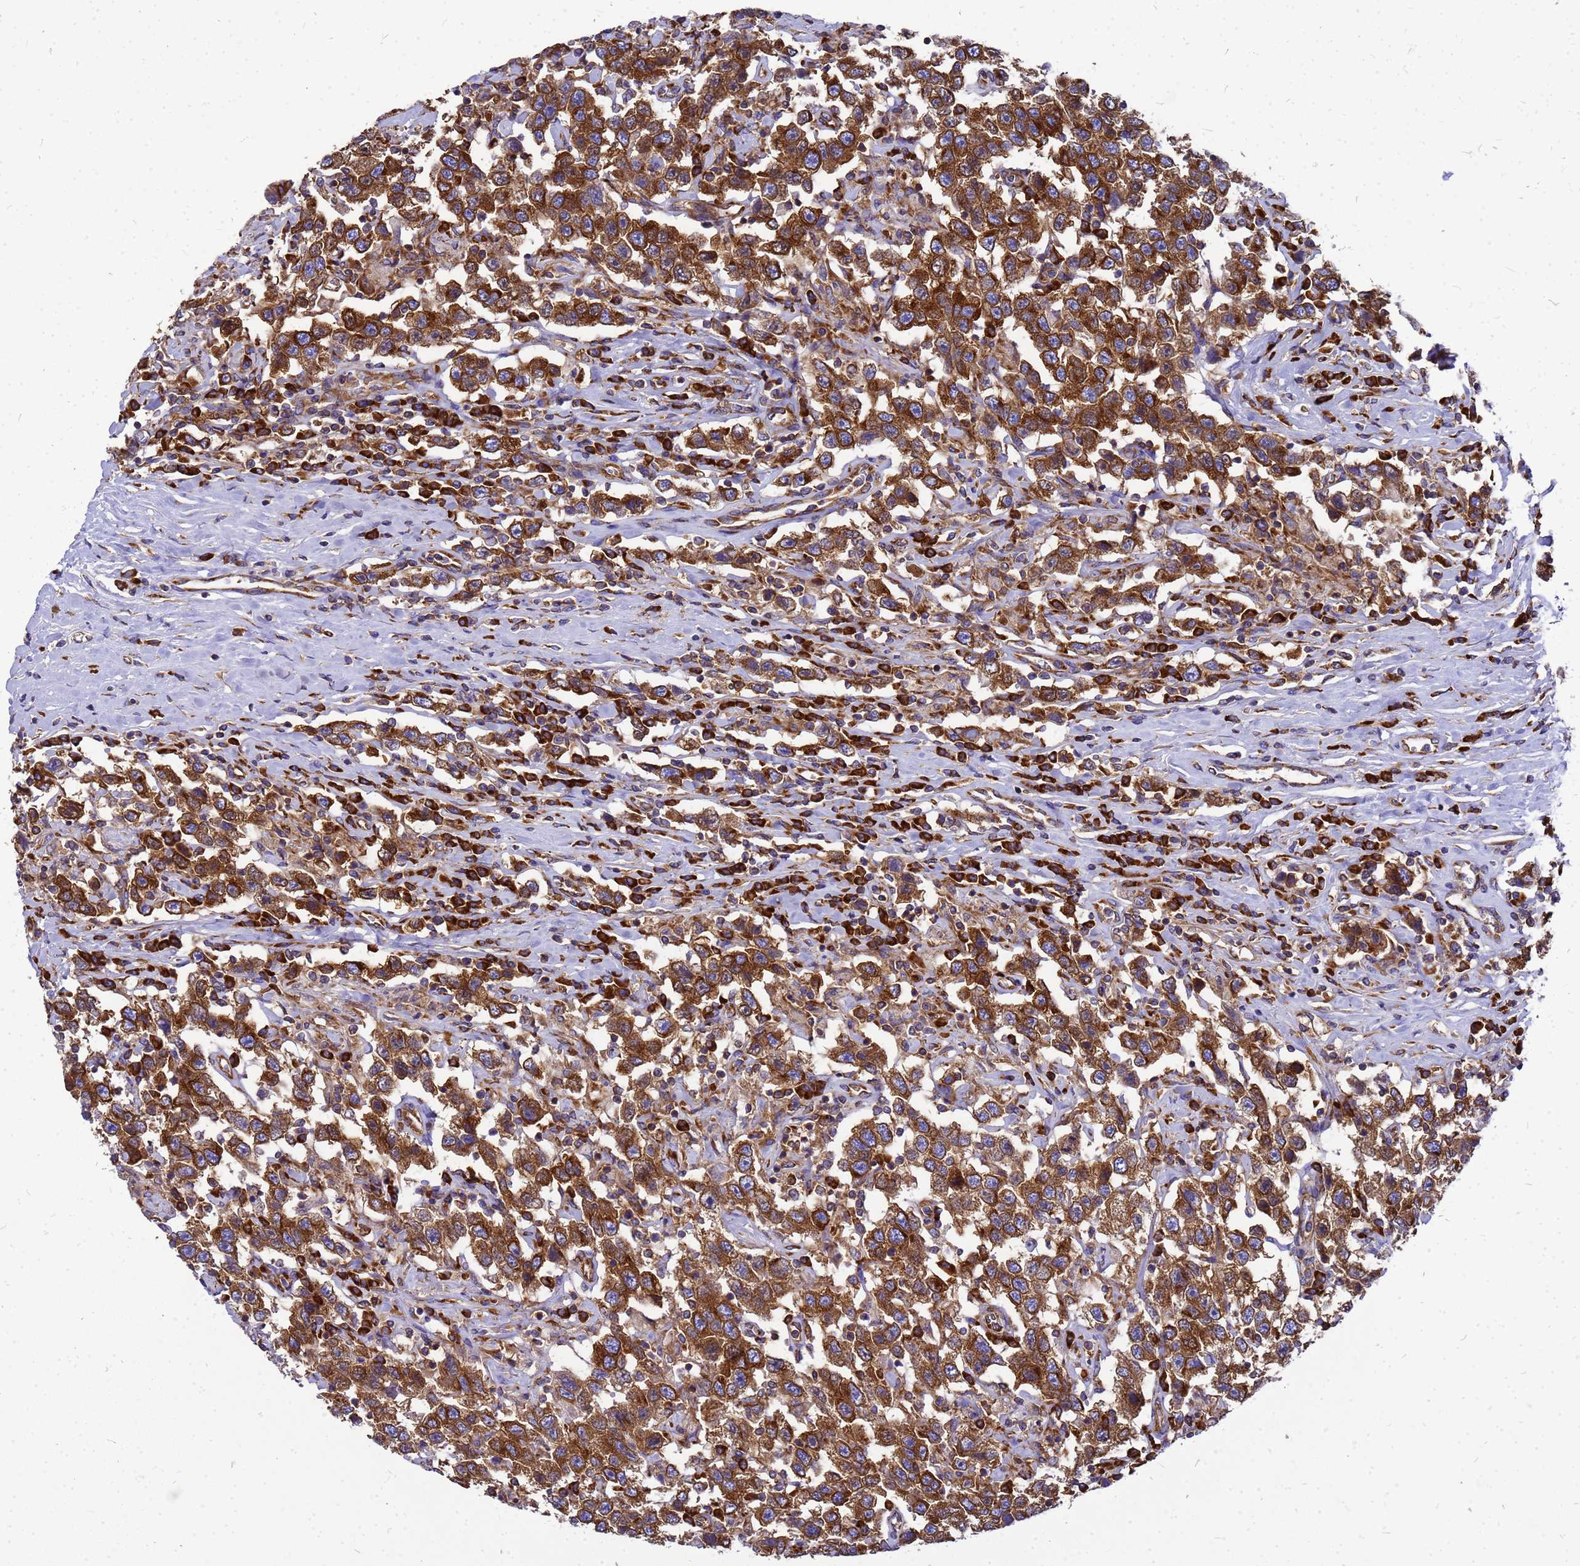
{"staining": {"intensity": "strong", "quantity": ">75%", "location": "cytoplasmic/membranous"}, "tissue": "testis cancer", "cell_type": "Tumor cells", "image_type": "cancer", "snomed": [{"axis": "morphology", "description": "Seminoma, NOS"}, {"axis": "topography", "description": "Testis"}], "caption": "Brown immunohistochemical staining in seminoma (testis) exhibits strong cytoplasmic/membranous positivity in about >75% of tumor cells.", "gene": "EEF1D", "patient": {"sex": "male", "age": 41}}